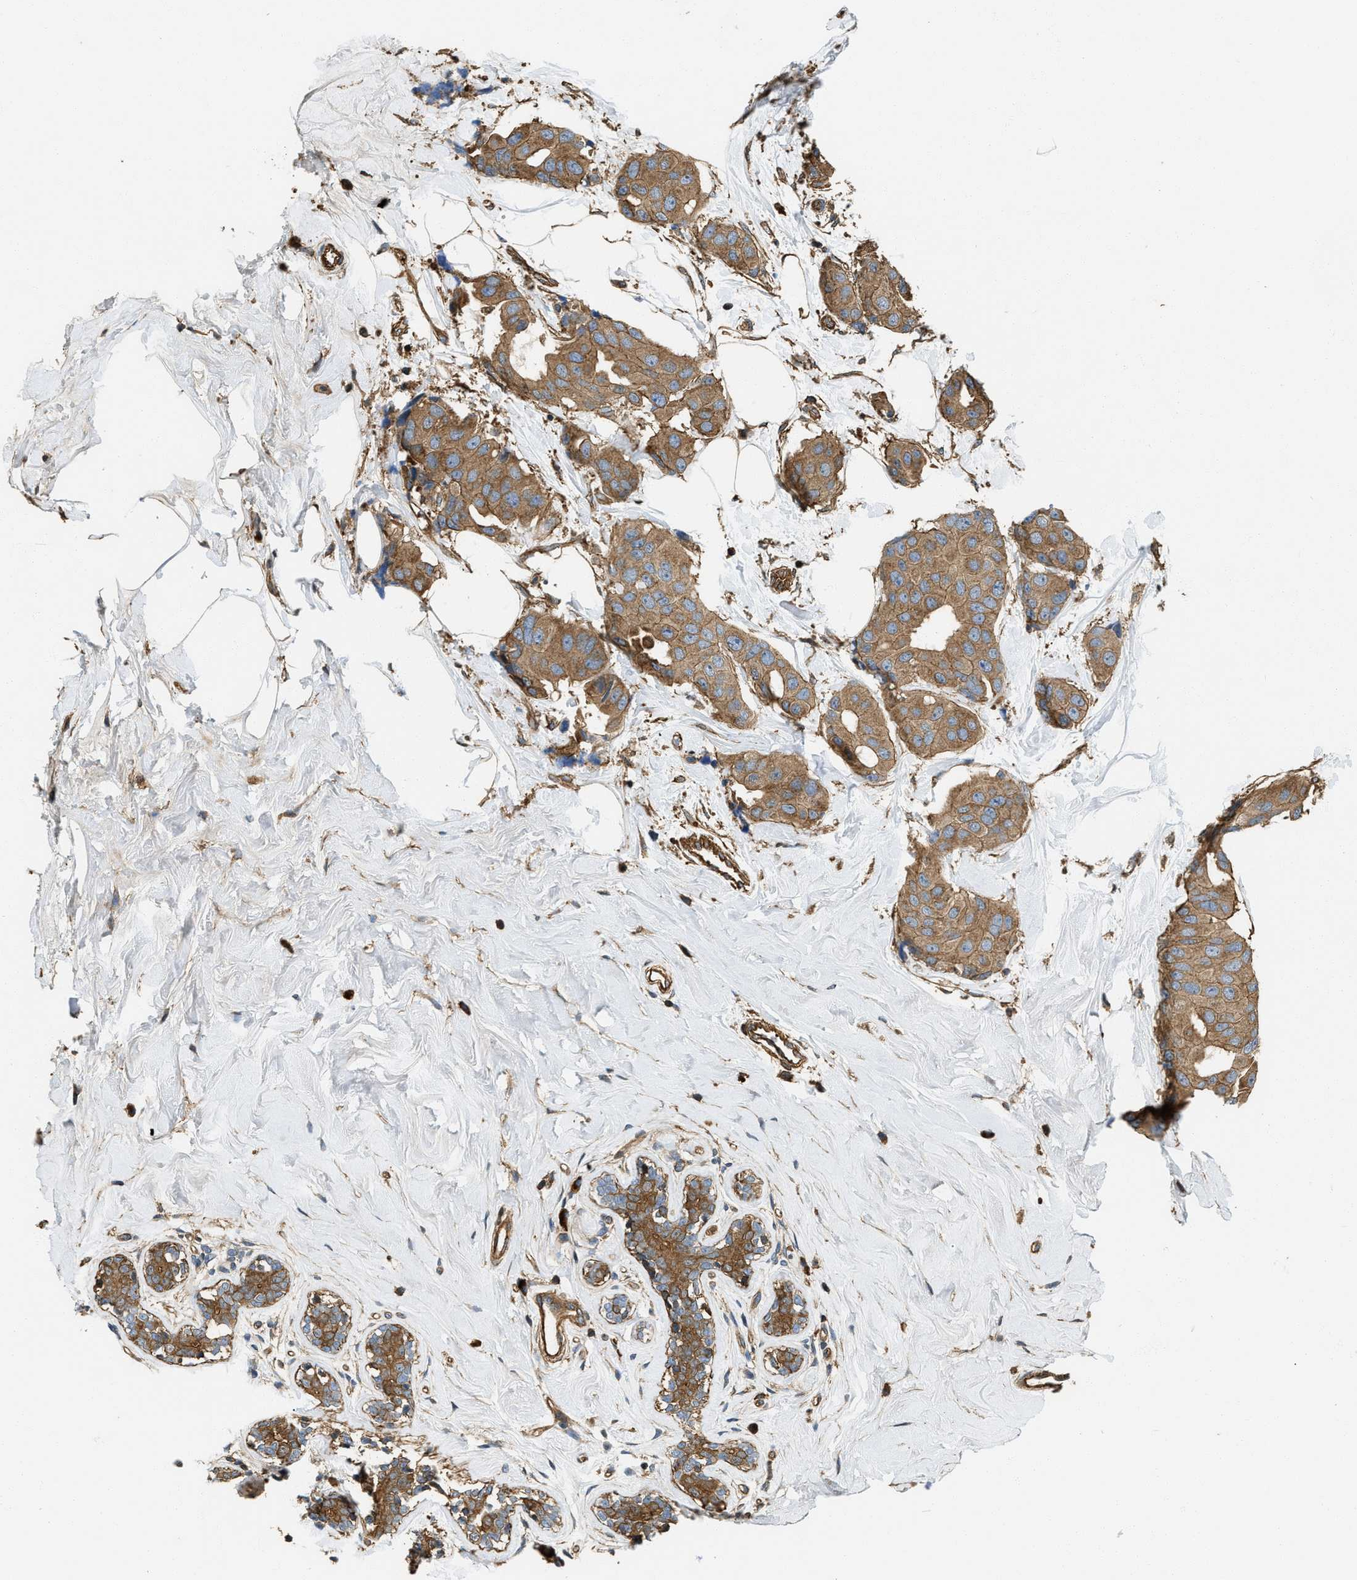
{"staining": {"intensity": "moderate", "quantity": ">75%", "location": "cytoplasmic/membranous"}, "tissue": "breast cancer", "cell_type": "Tumor cells", "image_type": "cancer", "snomed": [{"axis": "morphology", "description": "Normal tissue, NOS"}, {"axis": "morphology", "description": "Duct carcinoma"}, {"axis": "topography", "description": "Breast"}], "caption": "Human breast cancer stained with a brown dye shows moderate cytoplasmic/membranous positive staining in approximately >75% of tumor cells.", "gene": "YARS1", "patient": {"sex": "female", "age": 39}}